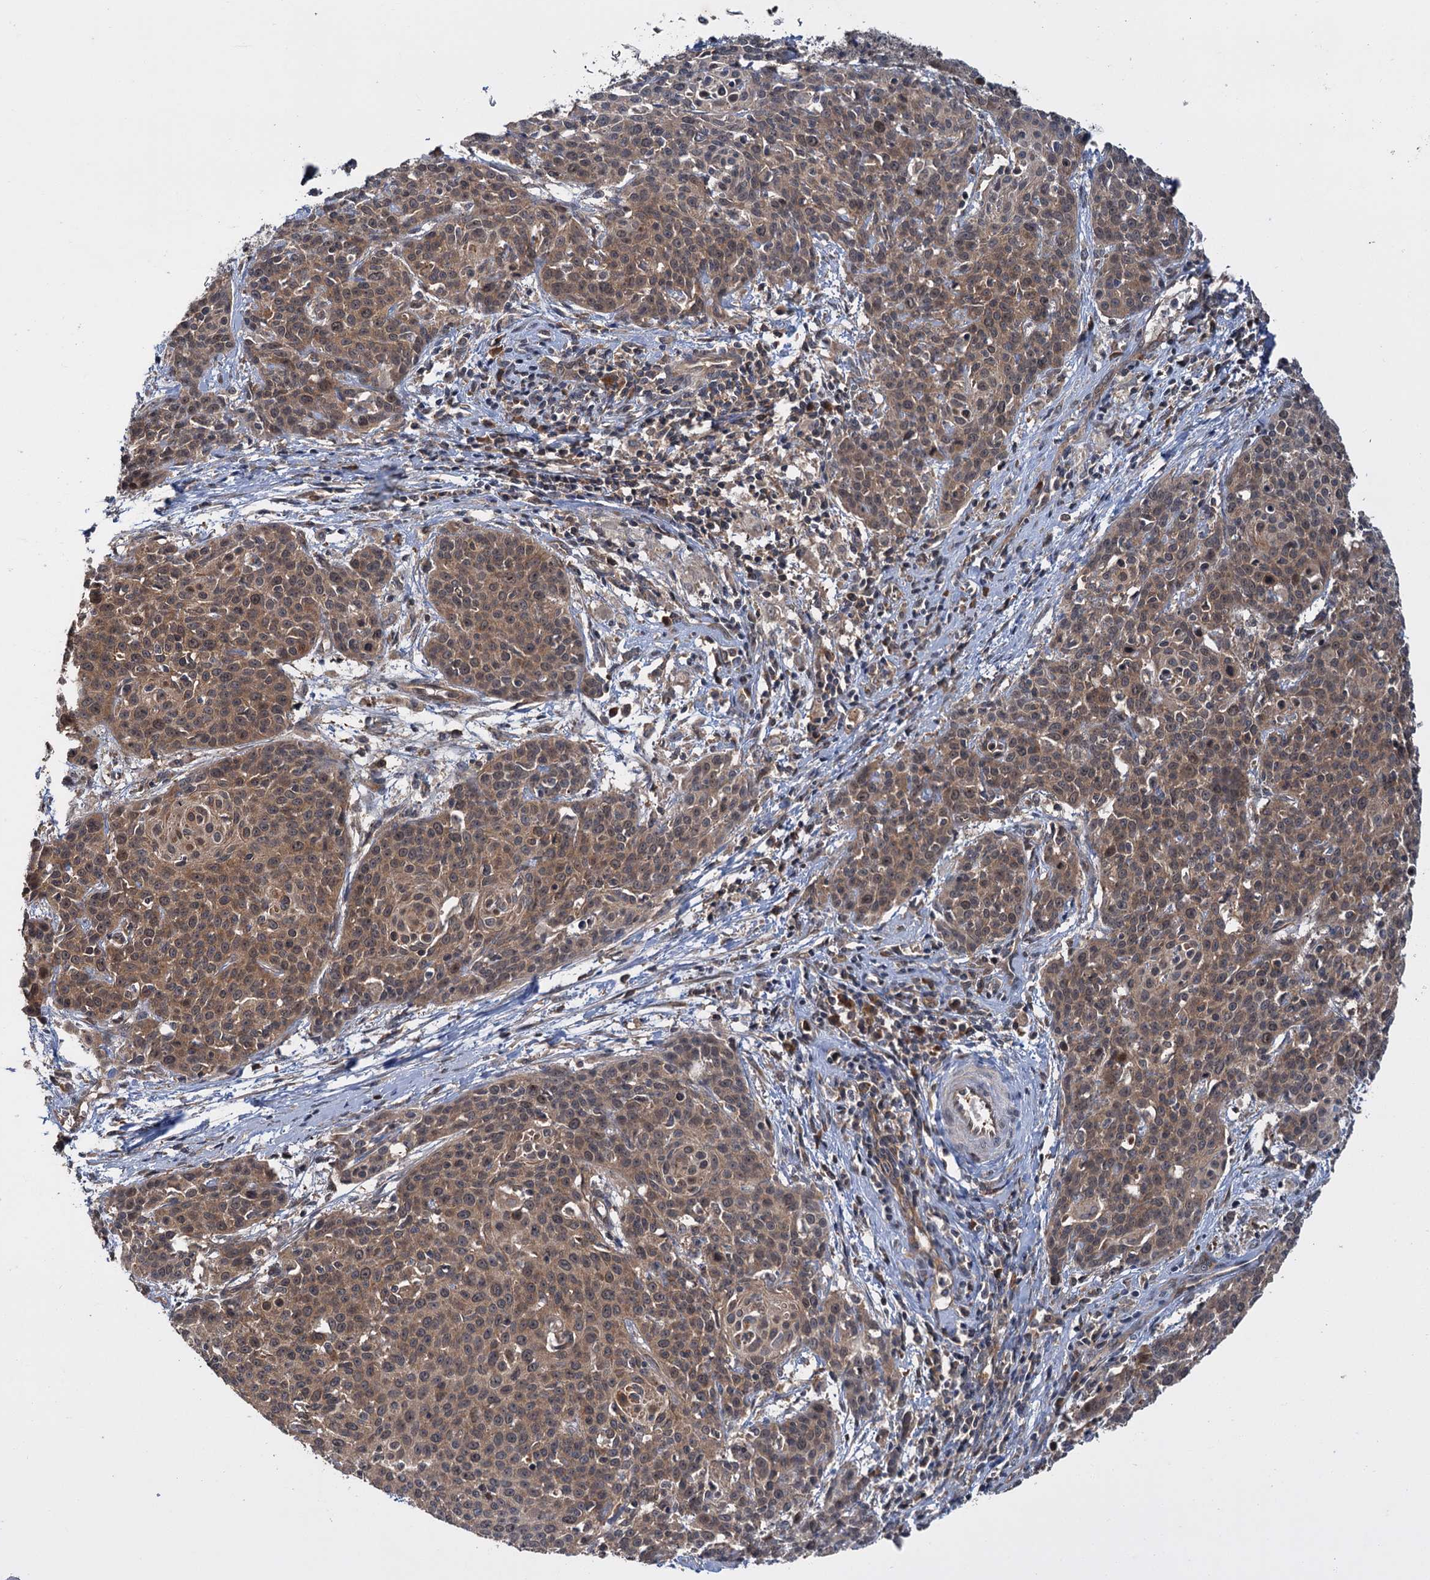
{"staining": {"intensity": "moderate", "quantity": ">75%", "location": "cytoplasmic/membranous"}, "tissue": "cervical cancer", "cell_type": "Tumor cells", "image_type": "cancer", "snomed": [{"axis": "morphology", "description": "Squamous cell carcinoma, NOS"}, {"axis": "topography", "description": "Cervix"}], "caption": "A high-resolution image shows immunohistochemistry staining of cervical cancer, which shows moderate cytoplasmic/membranous positivity in approximately >75% of tumor cells. The protein of interest is stained brown, and the nuclei are stained in blue (DAB (3,3'-diaminobenzidine) IHC with brightfield microscopy, high magnification).", "gene": "KANSL2", "patient": {"sex": "female", "age": 38}}